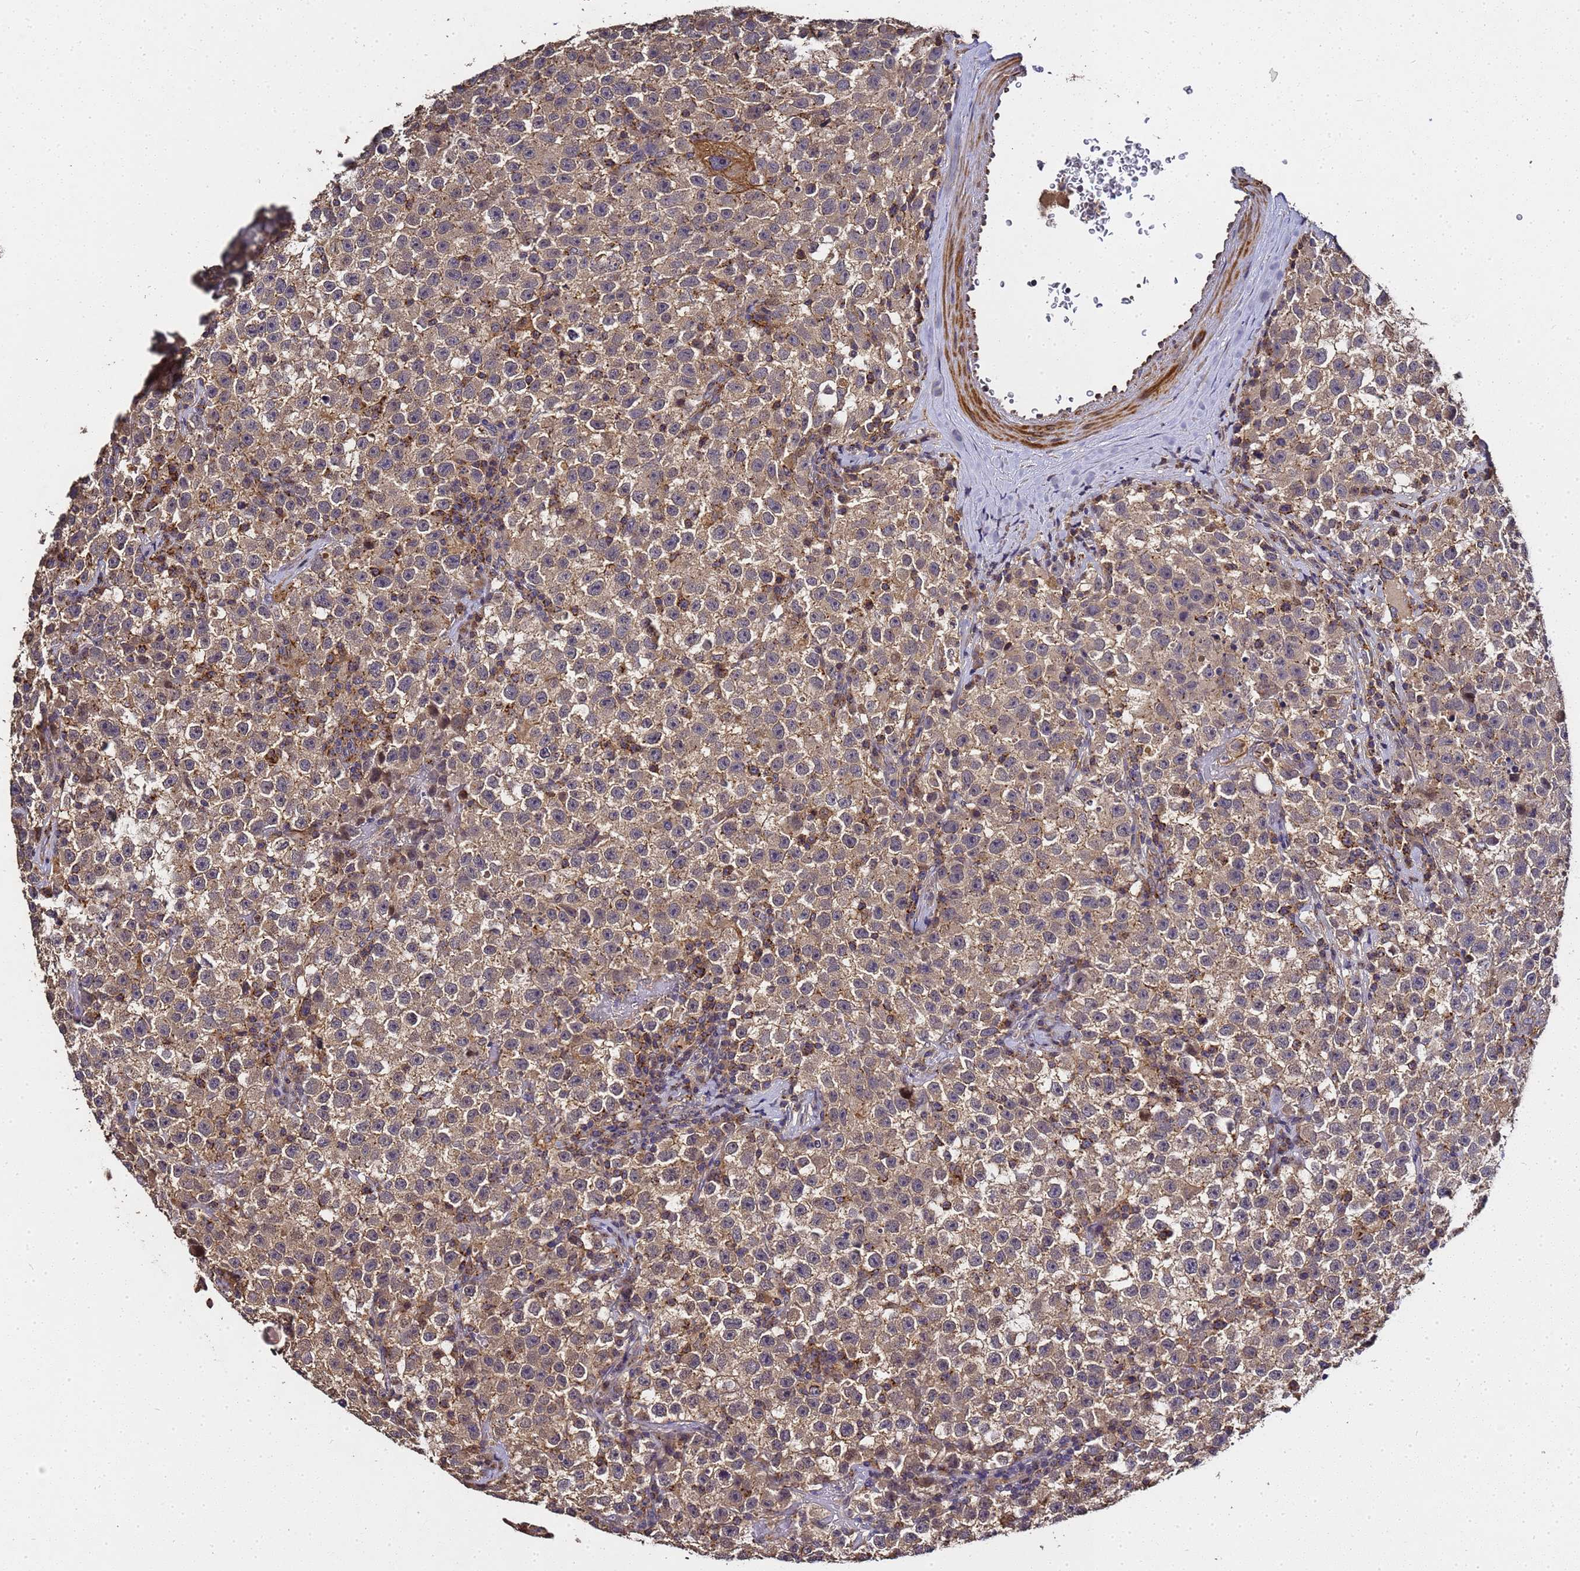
{"staining": {"intensity": "weak", "quantity": "25%-75%", "location": "cytoplasmic/membranous"}, "tissue": "testis cancer", "cell_type": "Tumor cells", "image_type": "cancer", "snomed": [{"axis": "morphology", "description": "Seminoma, NOS"}, {"axis": "topography", "description": "Testis"}], "caption": "High-power microscopy captured an immunohistochemistry (IHC) histopathology image of testis cancer (seminoma), revealing weak cytoplasmic/membranous positivity in about 25%-75% of tumor cells. Using DAB (brown) and hematoxylin (blue) stains, captured at high magnification using brightfield microscopy.", "gene": "LGI4", "patient": {"sex": "male", "age": 22}}